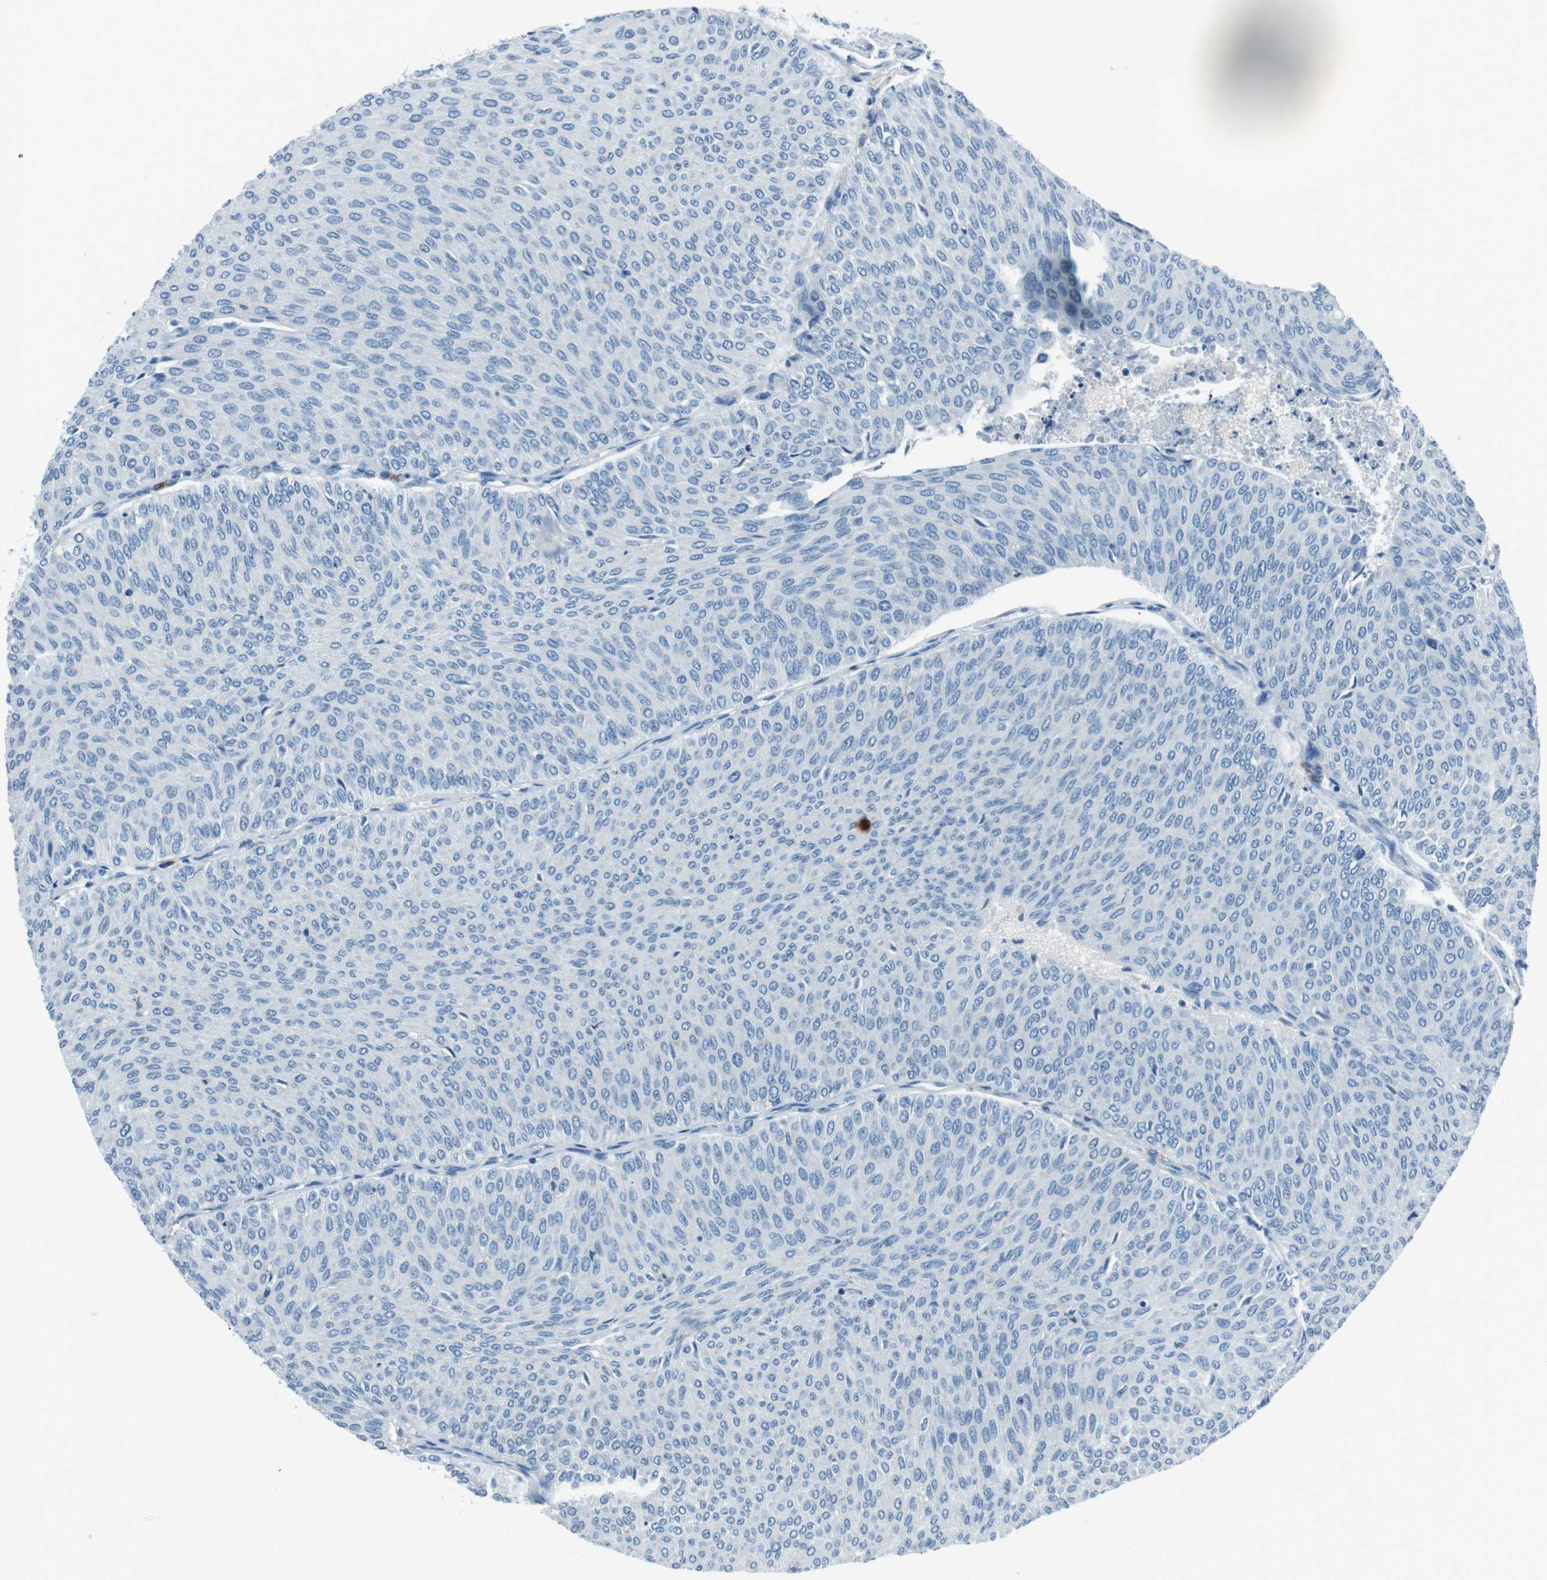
{"staining": {"intensity": "negative", "quantity": "none", "location": "none"}, "tissue": "urothelial cancer", "cell_type": "Tumor cells", "image_type": "cancer", "snomed": [{"axis": "morphology", "description": "Urothelial carcinoma, Low grade"}, {"axis": "topography", "description": "Urinary bladder"}], "caption": "This is a image of immunohistochemistry (IHC) staining of urothelial carcinoma (low-grade), which shows no staining in tumor cells.", "gene": "CSF2RA", "patient": {"sex": "male", "age": 78}}